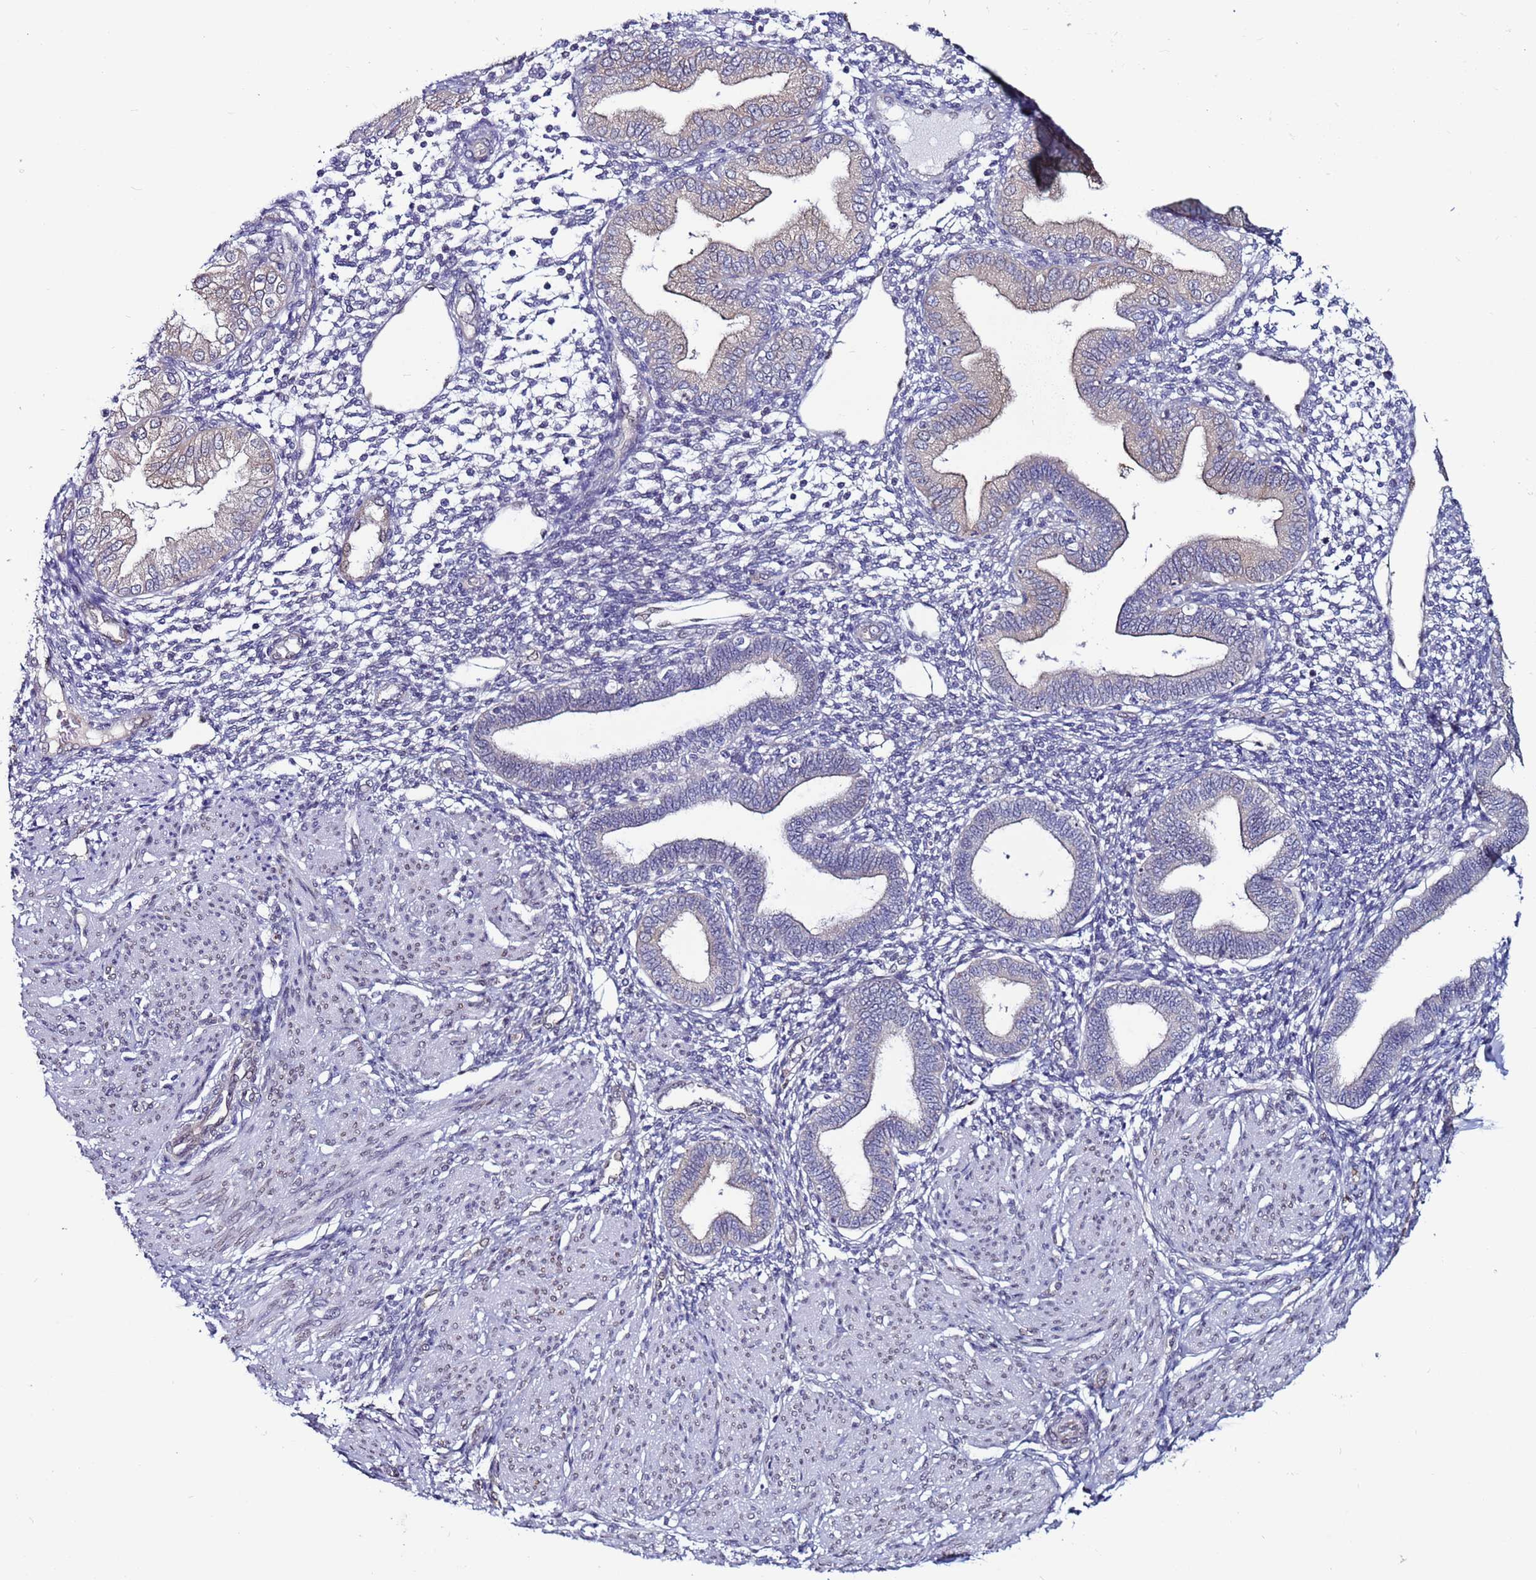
{"staining": {"intensity": "negative", "quantity": "none", "location": "none"}, "tissue": "endometrium", "cell_type": "Cells in endometrial stroma", "image_type": "normal", "snomed": [{"axis": "morphology", "description": "Normal tissue, NOS"}, {"axis": "topography", "description": "Endometrium"}], "caption": "The photomicrograph shows no significant expression in cells in endometrial stroma of endometrium.", "gene": "TRIM37", "patient": {"sex": "female", "age": 53}}